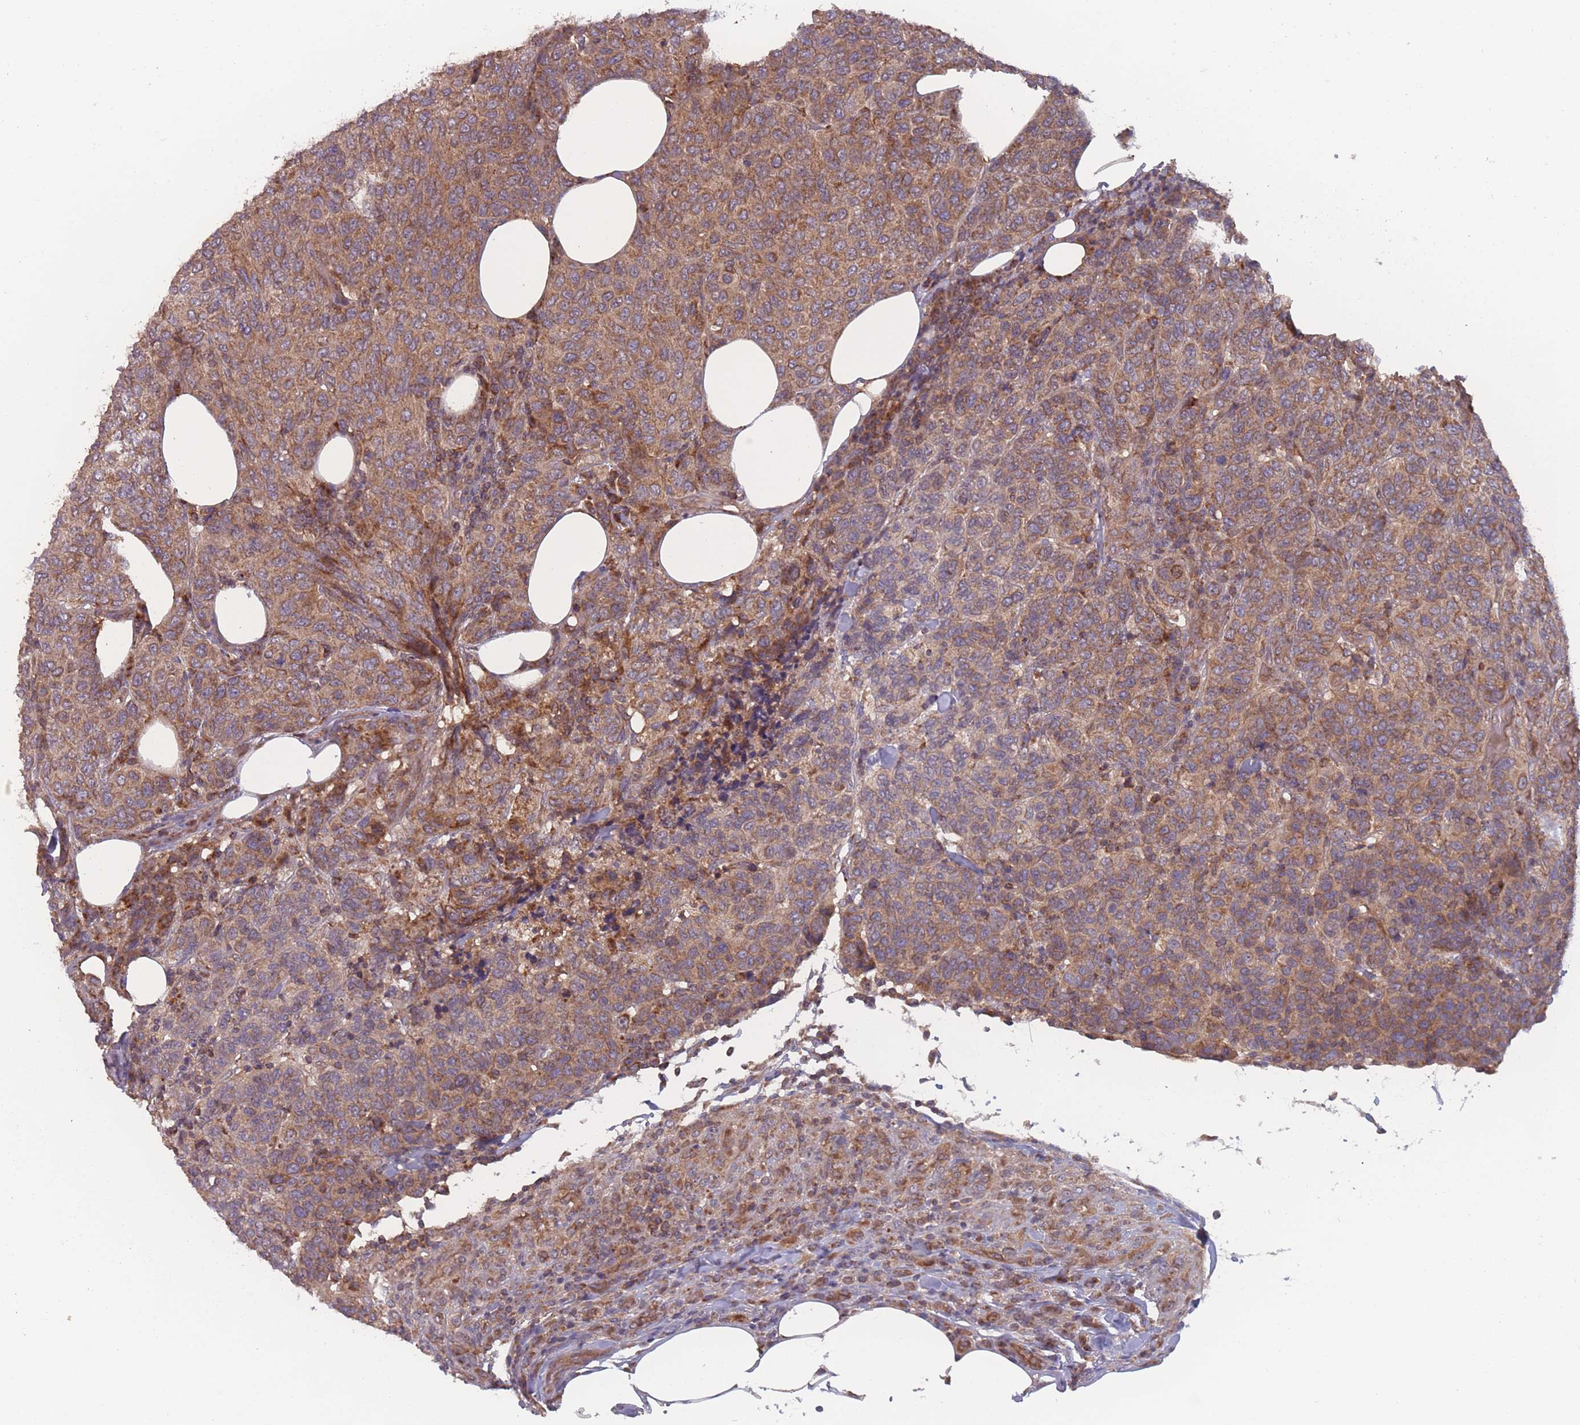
{"staining": {"intensity": "moderate", "quantity": ">75%", "location": "cytoplasmic/membranous"}, "tissue": "breast cancer", "cell_type": "Tumor cells", "image_type": "cancer", "snomed": [{"axis": "morphology", "description": "Duct carcinoma"}, {"axis": "topography", "description": "Breast"}], "caption": "IHC (DAB (3,3'-diaminobenzidine)) staining of breast cancer displays moderate cytoplasmic/membranous protein expression in approximately >75% of tumor cells.", "gene": "ATP5MG", "patient": {"sex": "female", "age": 55}}